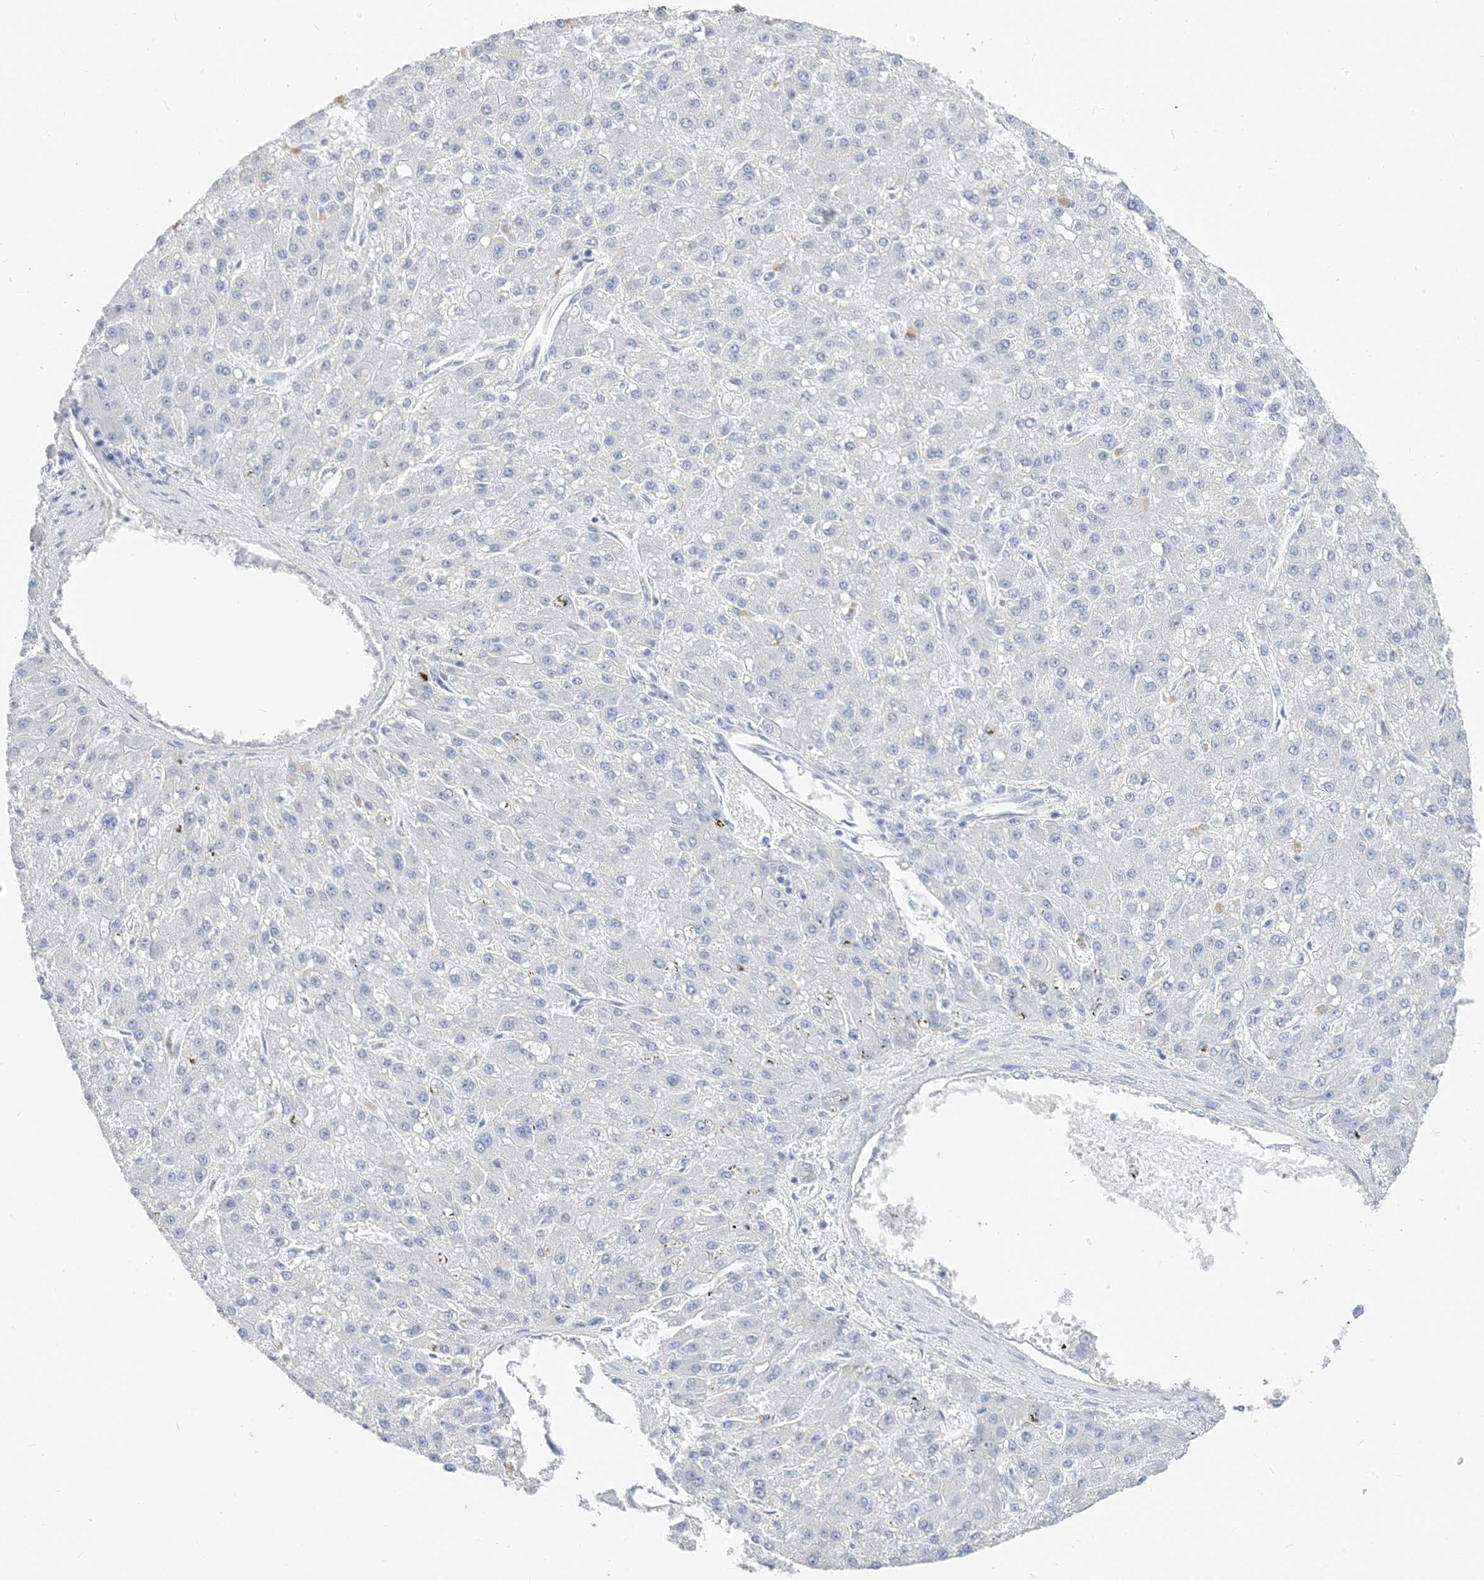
{"staining": {"intensity": "negative", "quantity": "none", "location": "none"}, "tissue": "liver cancer", "cell_type": "Tumor cells", "image_type": "cancer", "snomed": [{"axis": "morphology", "description": "Carcinoma, Hepatocellular, NOS"}, {"axis": "topography", "description": "Liver"}], "caption": "Immunohistochemistry (IHC) of human liver hepatocellular carcinoma displays no positivity in tumor cells.", "gene": "MUC17", "patient": {"sex": "male", "age": 67}}